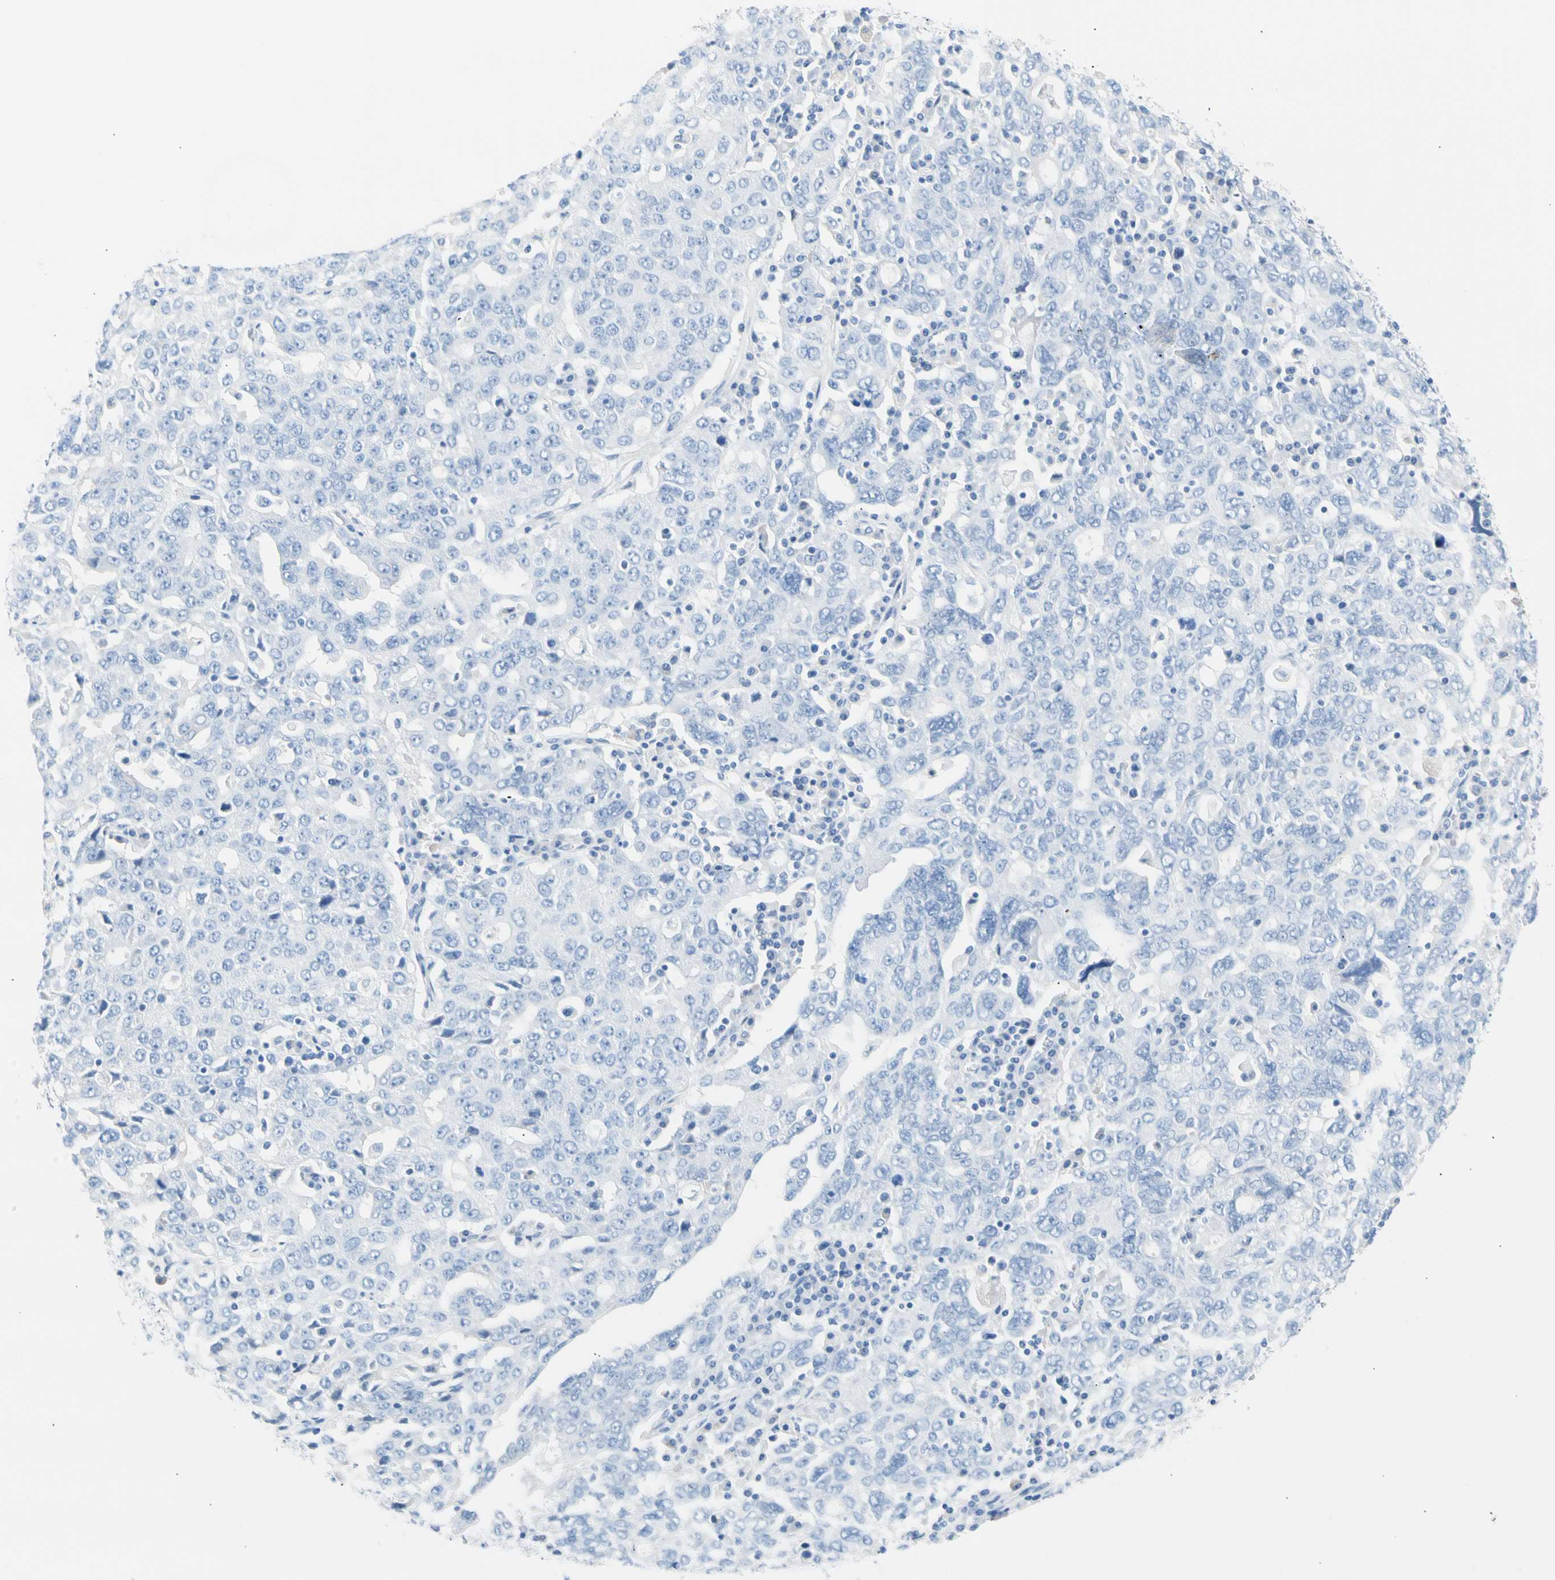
{"staining": {"intensity": "negative", "quantity": "none", "location": "none"}, "tissue": "ovarian cancer", "cell_type": "Tumor cells", "image_type": "cancer", "snomed": [{"axis": "morphology", "description": "Carcinoma, endometroid"}, {"axis": "topography", "description": "Ovary"}], "caption": "Human ovarian cancer (endometroid carcinoma) stained for a protein using immunohistochemistry demonstrates no positivity in tumor cells.", "gene": "CEL", "patient": {"sex": "female", "age": 62}}